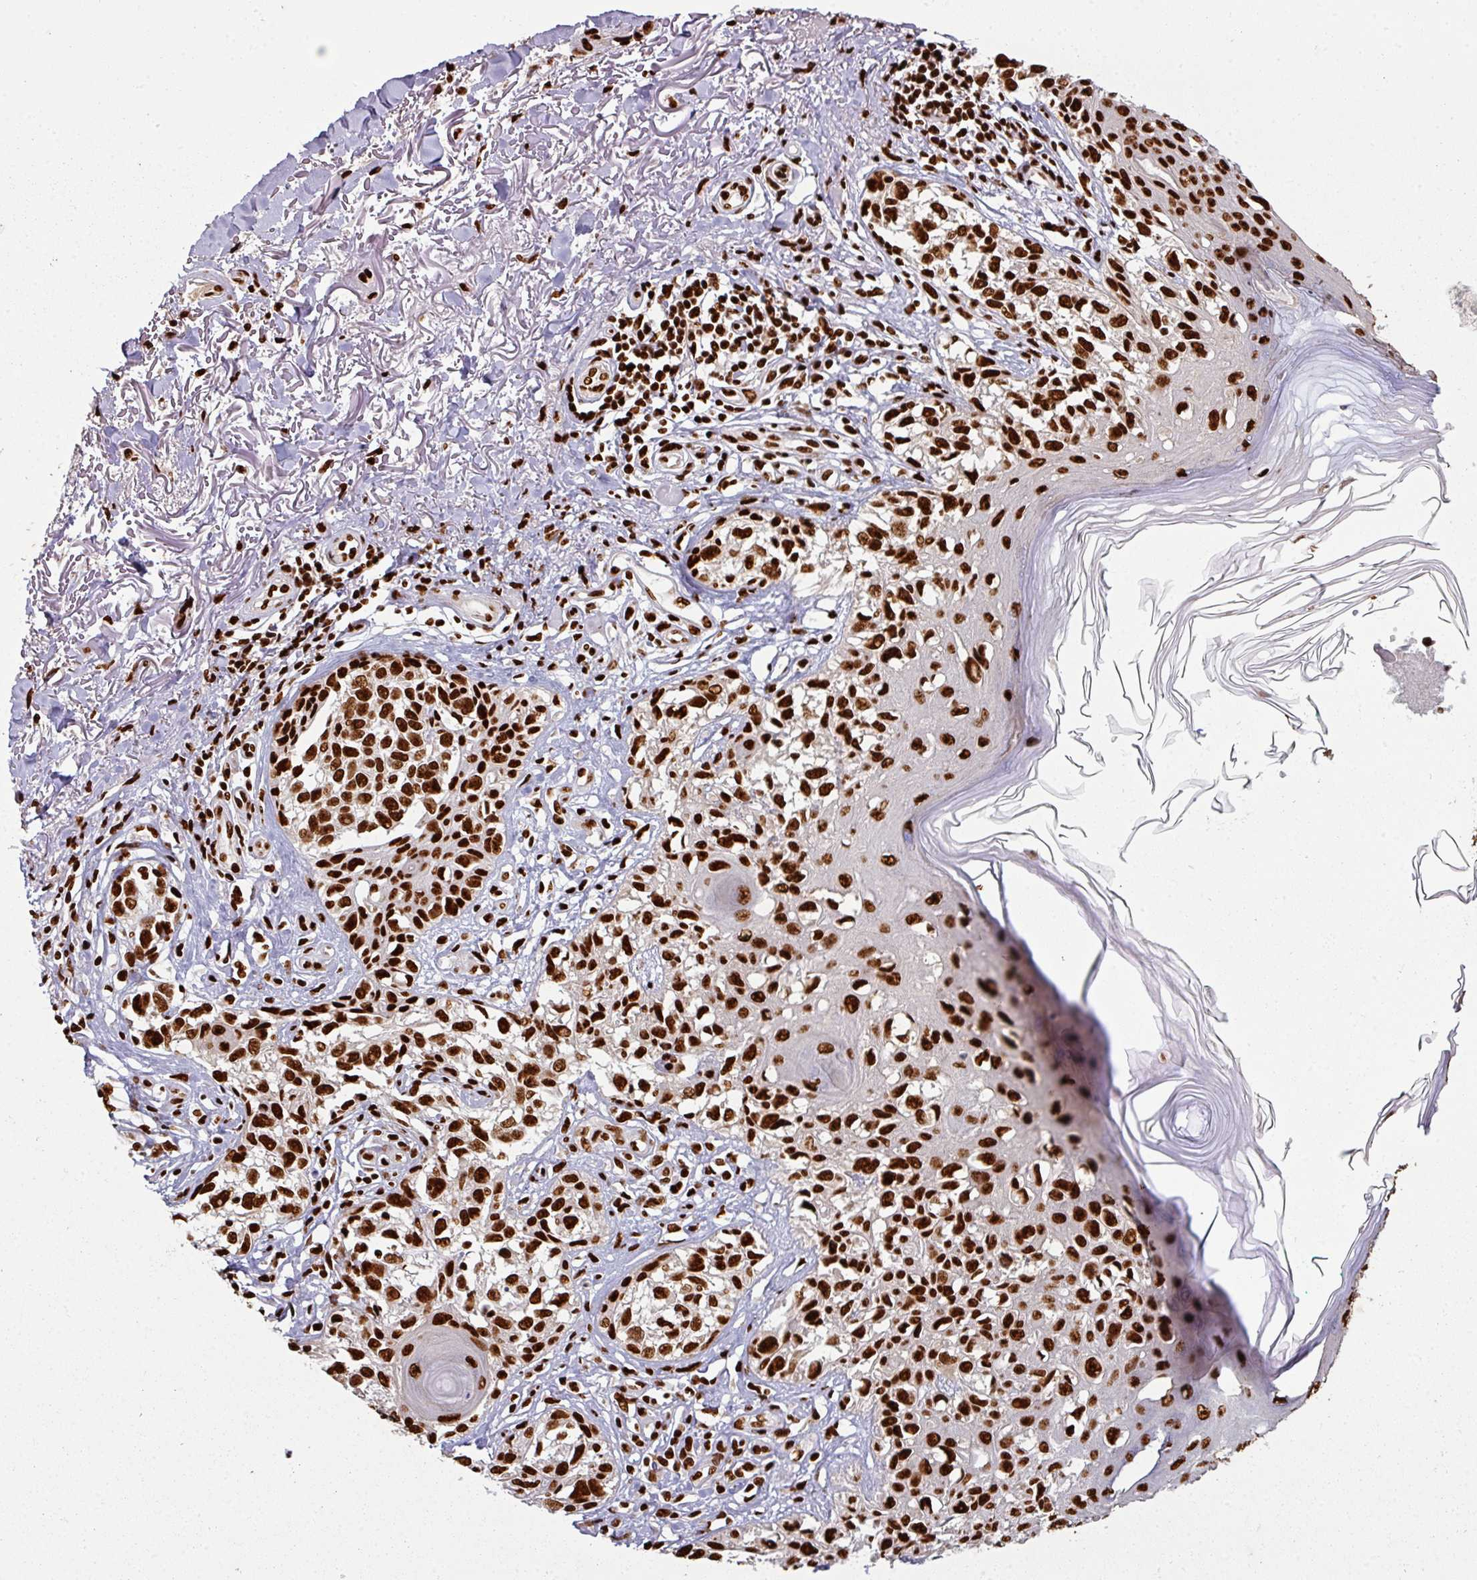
{"staining": {"intensity": "strong", "quantity": ">75%", "location": "nuclear"}, "tissue": "melanoma", "cell_type": "Tumor cells", "image_type": "cancer", "snomed": [{"axis": "morphology", "description": "Malignant melanoma, NOS"}, {"axis": "topography", "description": "Skin"}], "caption": "IHC staining of malignant melanoma, which demonstrates high levels of strong nuclear staining in approximately >75% of tumor cells indicating strong nuclear protein expression. The staining was performed using DAB (brown) for protein detection and nuclei were counterstained in hematoxylin (blue).", "gene": "SIK3", "patient": {"sex": "male", "age": 73}}